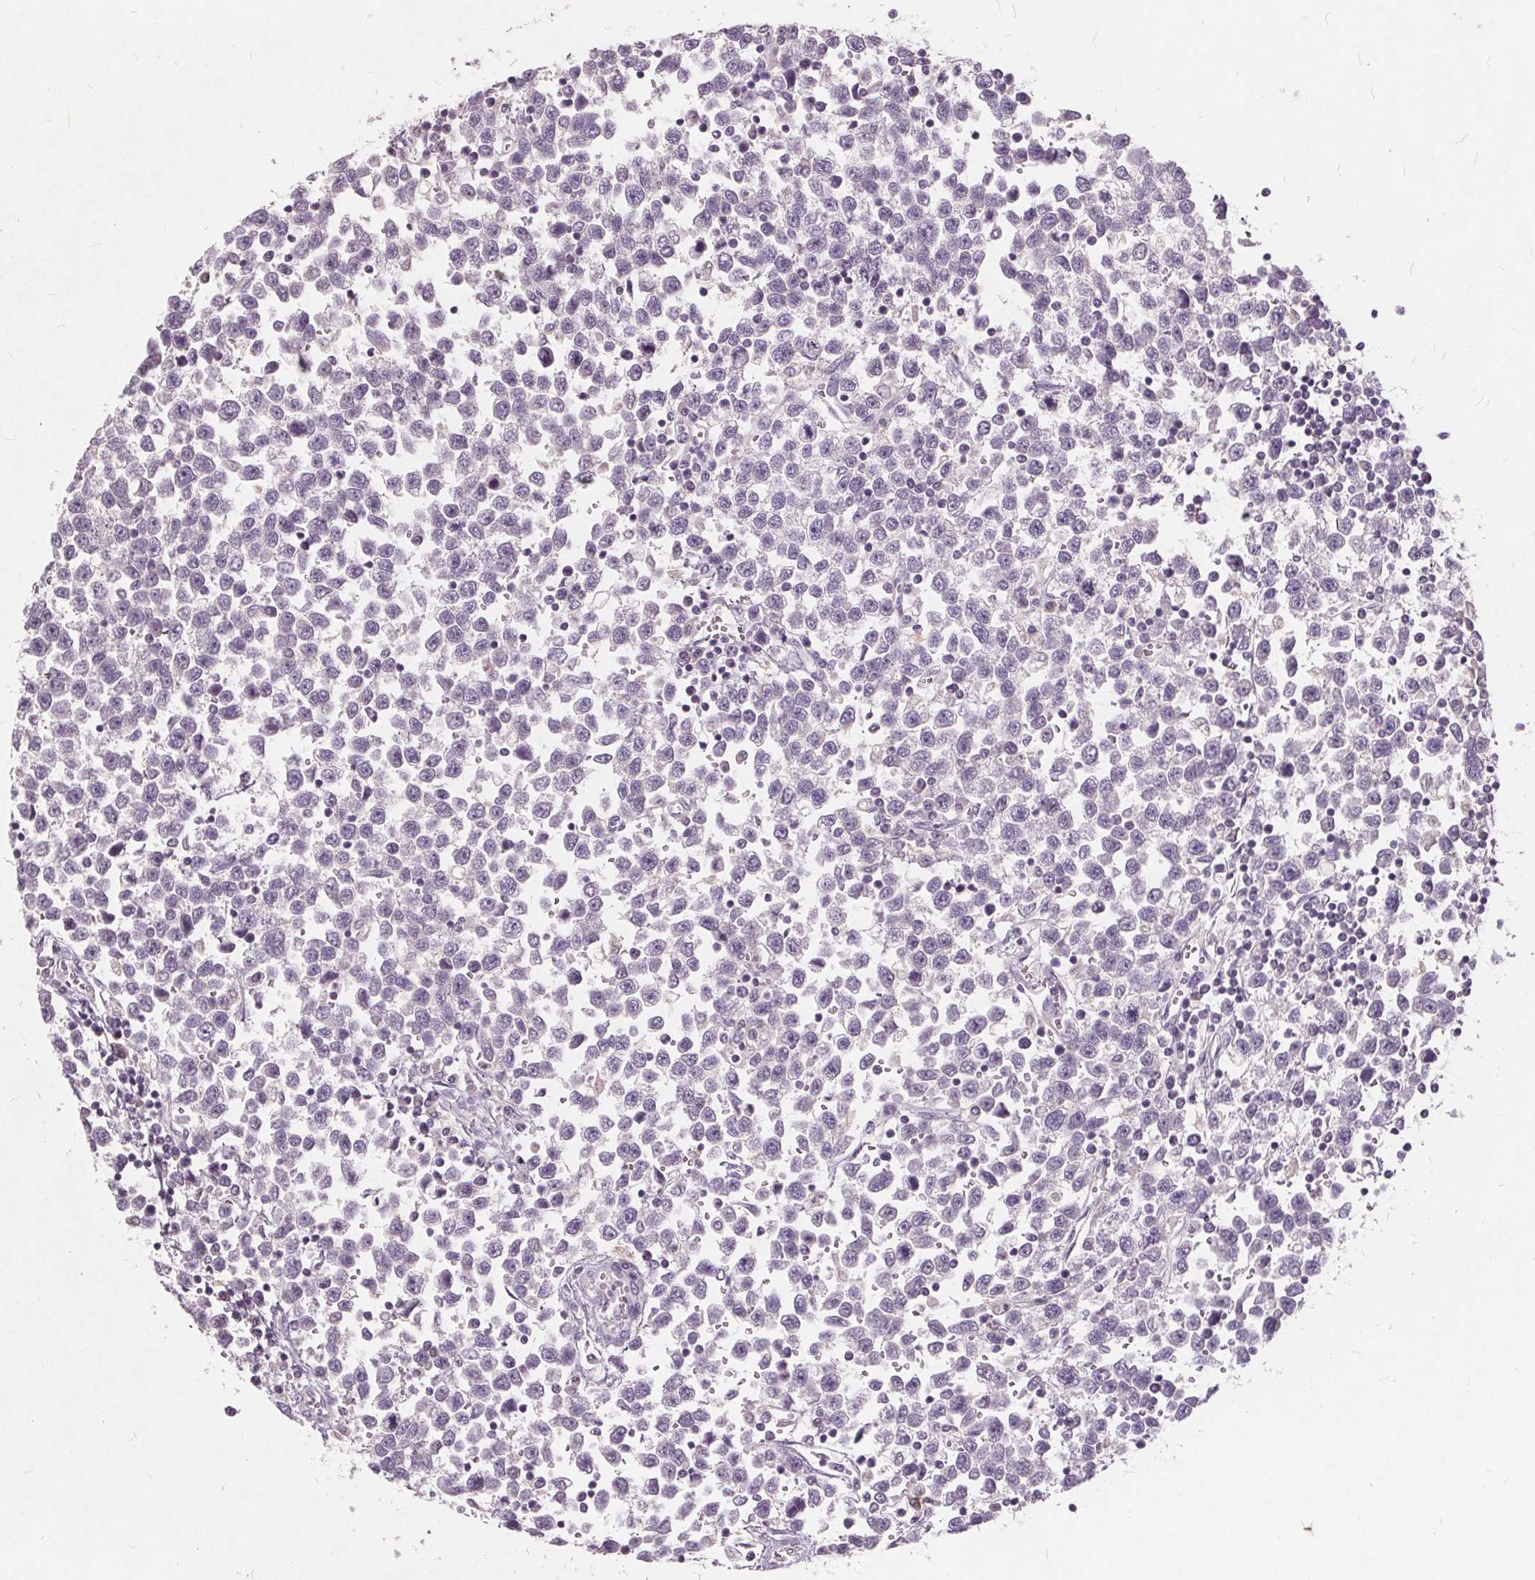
{"staining": {"intensity": "negative", "quantity": "none", "location": "none"}, "tissue": "testis cancer", "cell_type": "Tumor cells", "image_type": "cancer", "snomed": [{"axis": "morphology", "description": "Seminoma, NOS"}, {"axis": "topography", "description": "Testis"}], "caption": "Immunohistochemistry (IHC) micrograph of neoplastic tissue: testis cancer (seminoma) stained with DAB (3,3'-diaminobenzidine) displays no significant protein positivity in tumor cells. (Stains: DAB immunohistochemistry with hematoxylin counter stain, Microscopy: brightfield microscopy at high magnification).", "gene": "PLA2G2E", "patient": {"sex": "male", "age": 34}}